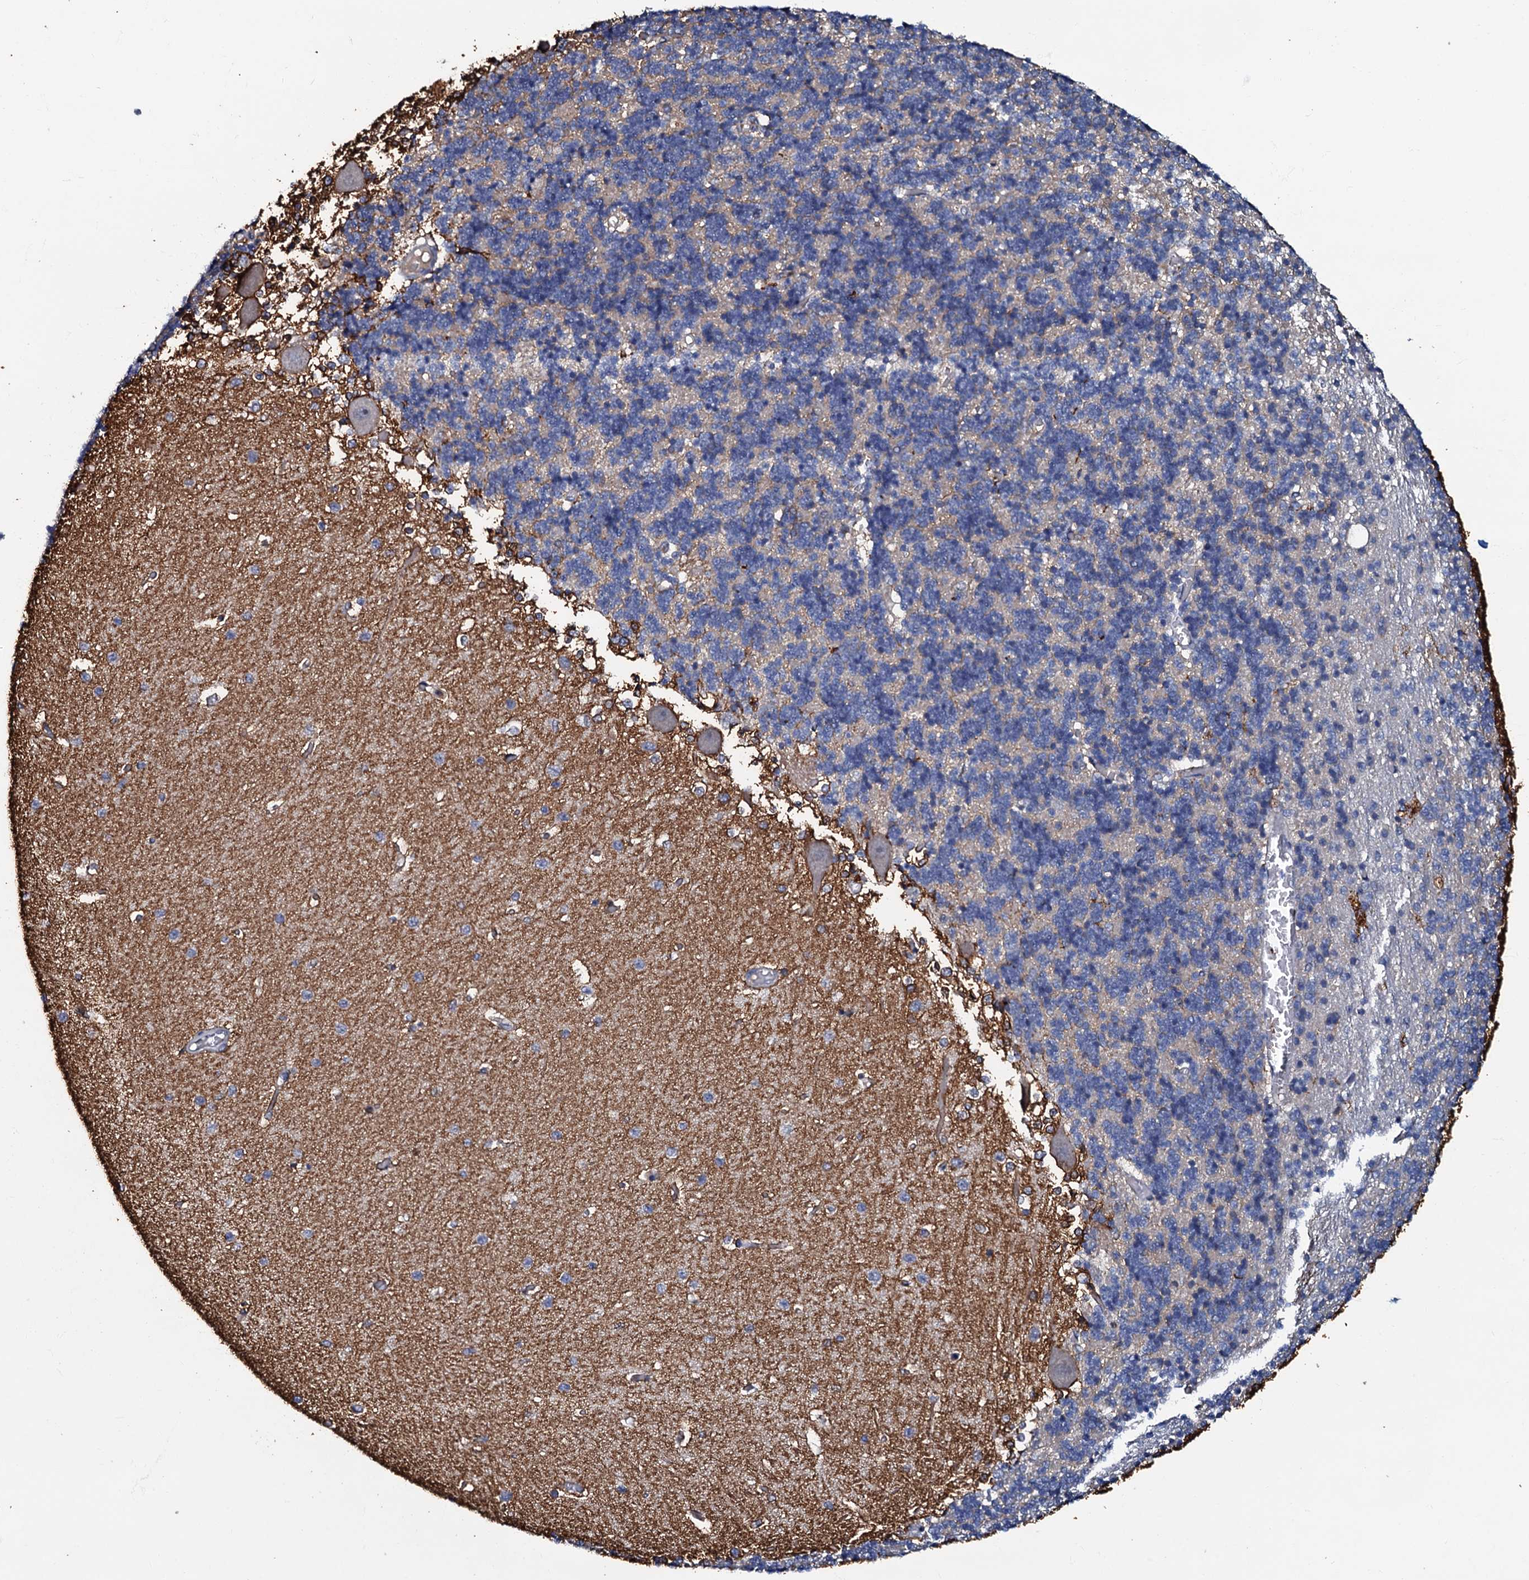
{"staining": {"intensity": "negative", "quantity": "none", "location": "none"}, "tissue": "cerebellum", "cell_type": "Cells in granular layer", "image_type": "normal", "snomed": [{"axis": "morphology", "description": "Normal tissue, NOS"}, {"axis": "topography", "description": "Cerebellum"}], "caption": "This is an immunohistochemistry (IHC) micrograph of benign human cerebellum. There is no staining in cells in granular layer.", "gene": "CPNE2", "patient": {"sex": "male", "age": 37}}